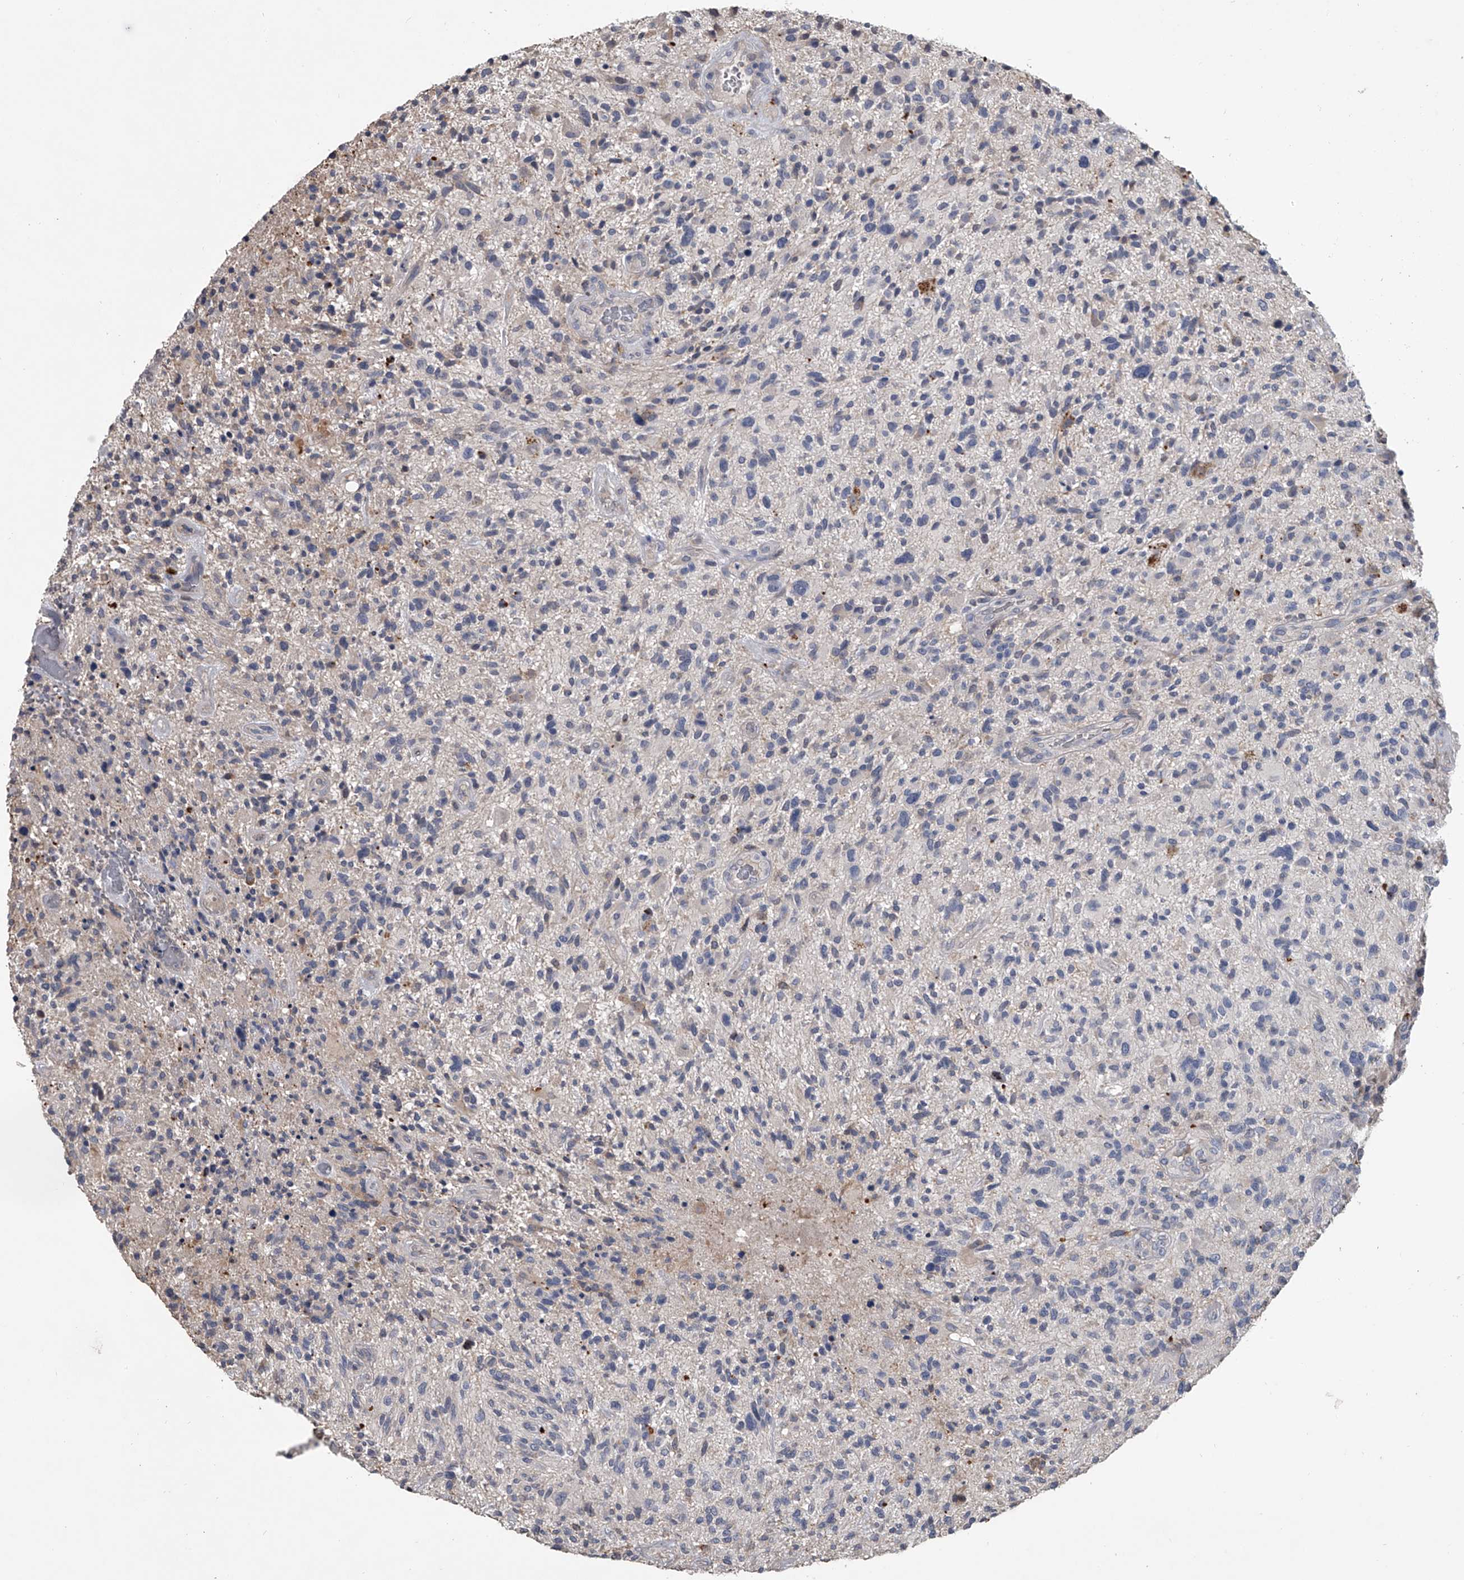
{"staining": {"intensity": "negative", "quantity": "none", "location": "none"}, "tissue": "glioma", "cell_type": "Tumor cells", "image_type": "cancer", "snomed": [{"axis": "morphology", "description": "Glioma, malignant, High grade"}, {"axis": "topography", "description": "Brain"}], "caption": "Protein analysis of glioma demonstrates no significant positivity in tumor cells.", "gene": "DOCK9", "patient": {"sex": "male", "age": 47}}